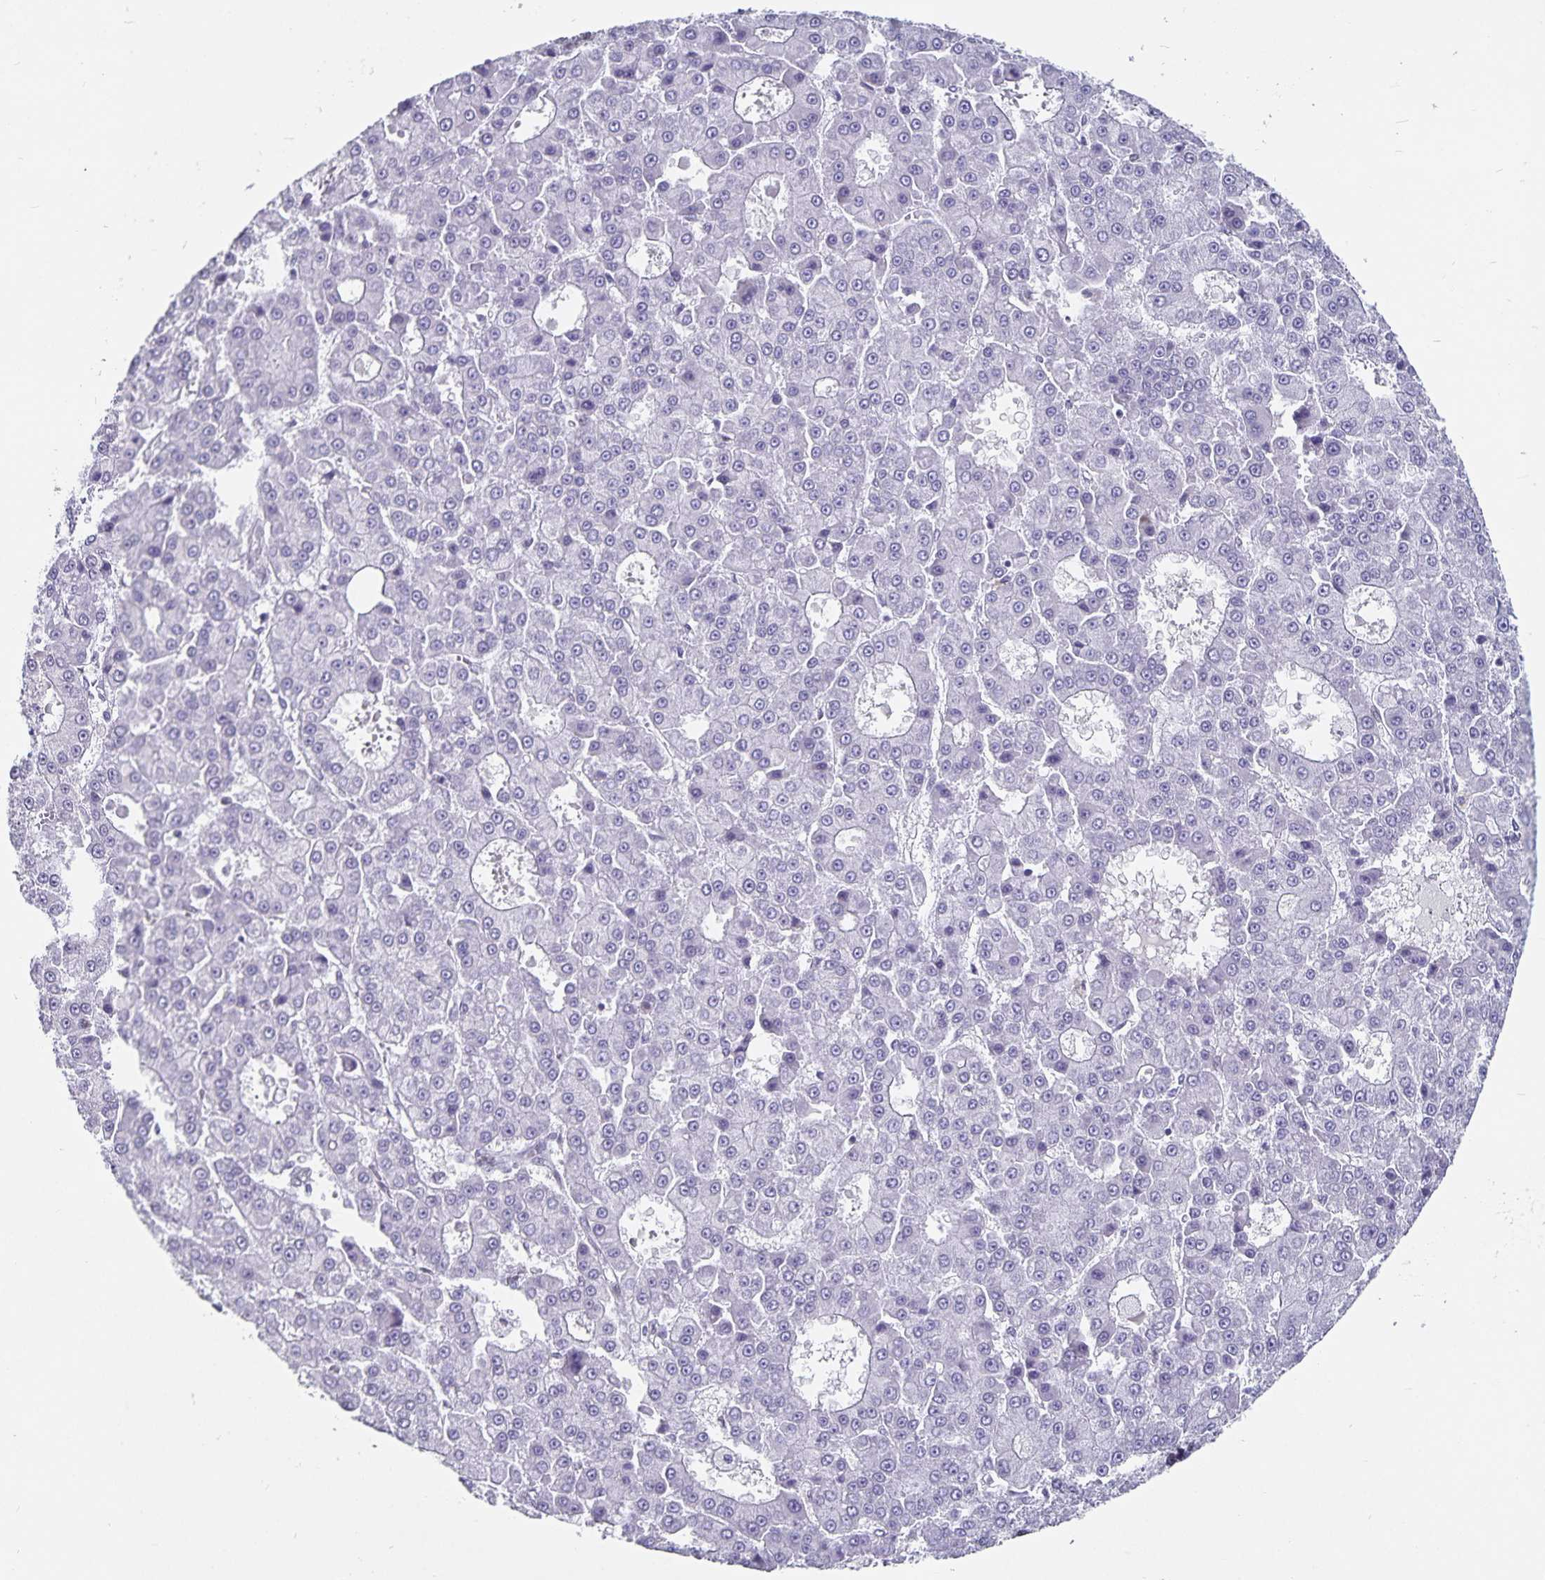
{"staining": {"intensity": "negative", "quantity": "none", "location": "none"}, "tissue": "liver cancer", "cell_type": "Tumor cells", "image_type": "cancer", "snomed": [{"axis": "morphology", "description": "Carcinoma, Hepatocellular, NOS"}, {"axis": "topography", "description": "Liver"}], "caption": "IHC micrograph of liver hepatocellular carcinoma stained for a protein (brown), which shows no expression in tumor cells.", "gene": "PBX2", "patient": {"sex": "male", "age": 70}}